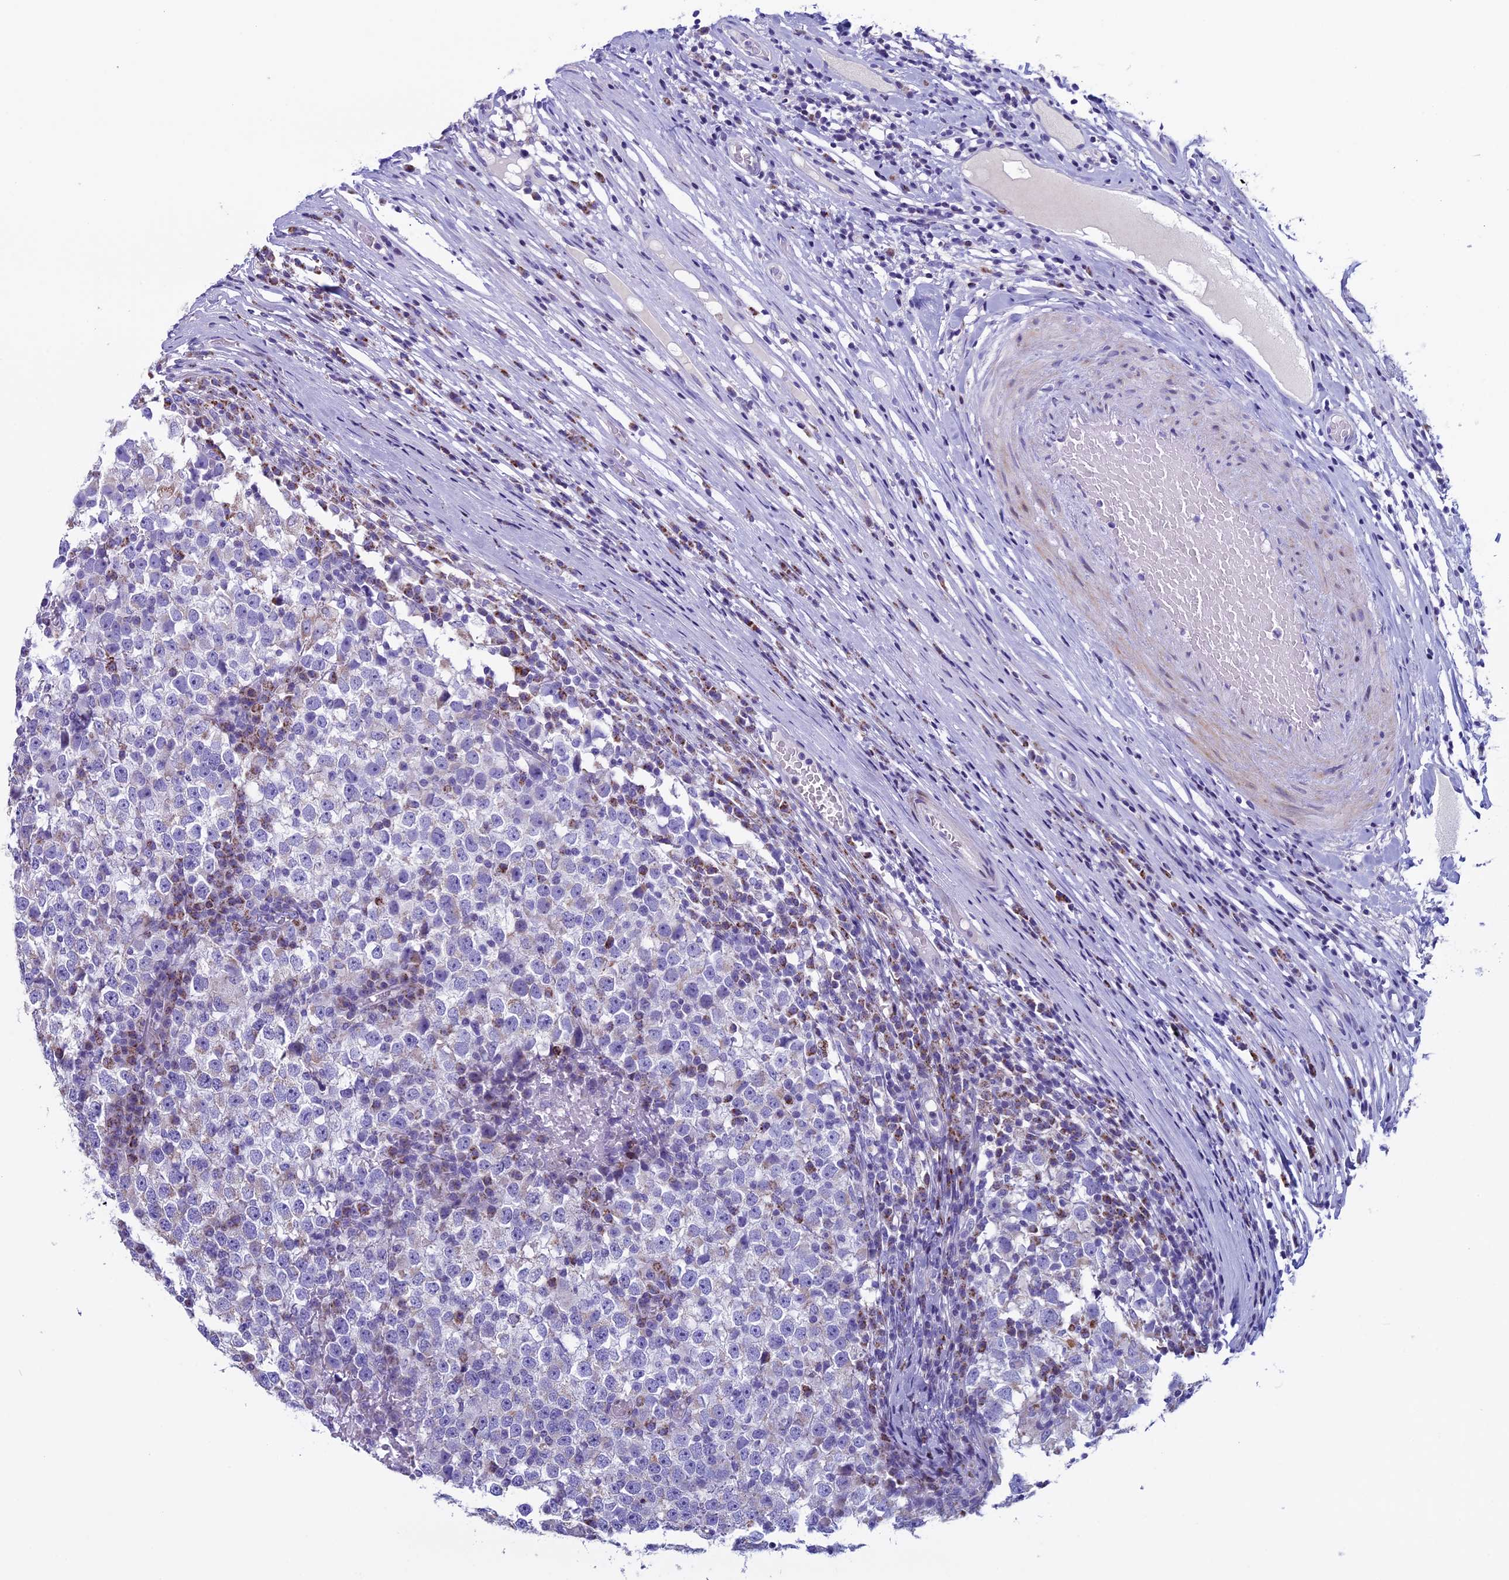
{"staining": {"intensity": "negative", "quantity": "none", "location": "none"}, "tissue": "testis cancer", "cell_type": "Tumor cells", "image_type": "cancer", "snomed": [{"axis": "morphology", "description": "Seminoma, NOS"}, {"axis": "topography", "description": "Testis"}], "caption": "This is an IHC photomicrograph of testis seminoma. There is no staining in tumor cells.", "gene": "ZNF563", "patient": {"sex": "male", "age": 65}}